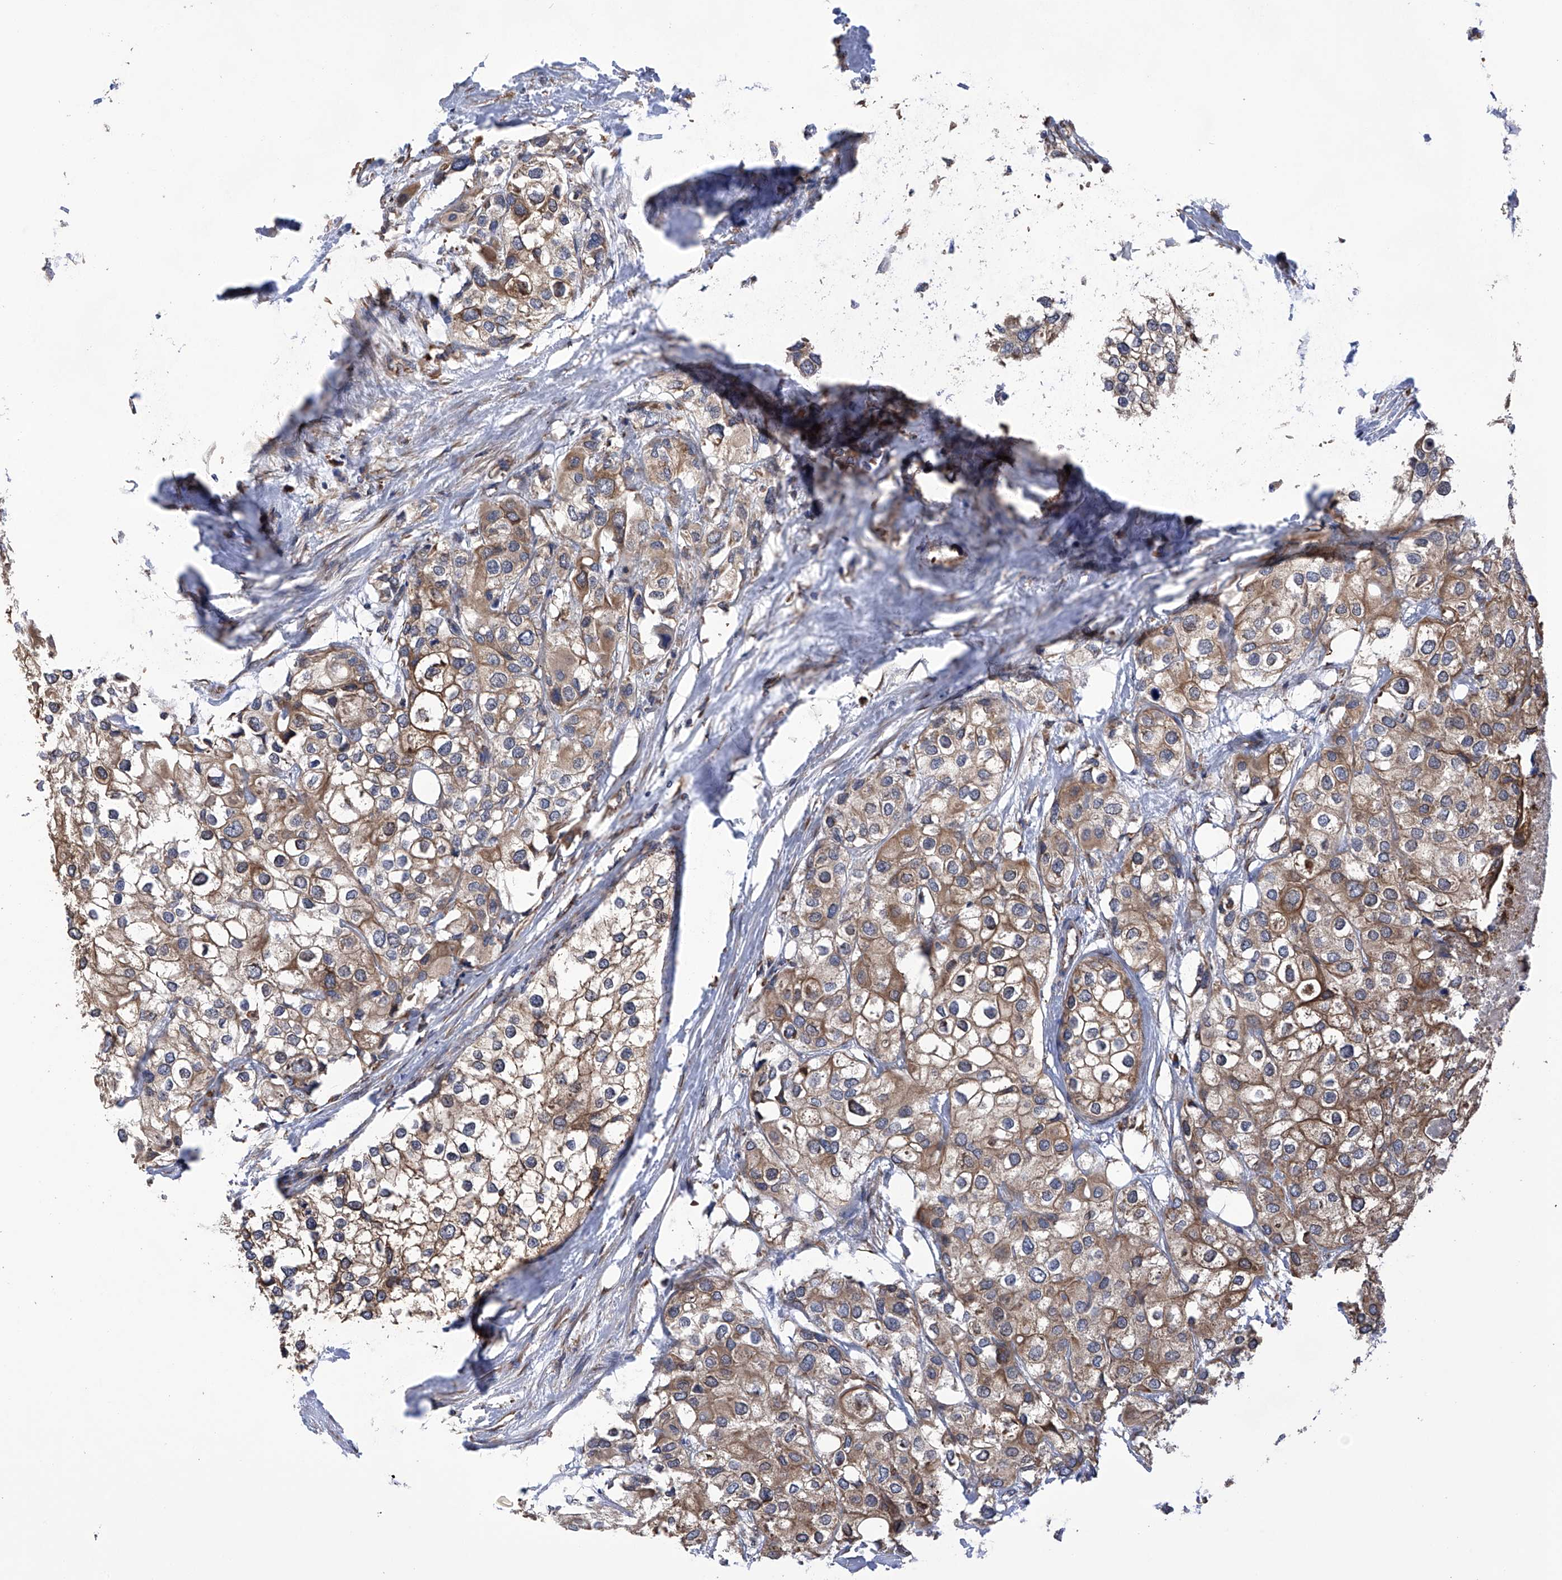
{"staining": {"intensity": "moderate", "quantity": ">75%", "location": "cytoplasmic/membranous"}, "tissue": "urothelial cancer", "cell_type": "Tumor cells", "image_type": "cancer", "snomed": [{"axis": "morphology", "description": "Urothelial carcinoma, High grade"}, {"axis": "topography", "description": "Urinary bladder"}], "caption": "Human urothelial cancer stained for a protein (brown) demonstrates moderate cytoplasmic/membranous positive staining in approximately >75% of tumor cells.", "gene": "DNAH8", "patient": {"sex": "male", "age": 64}}